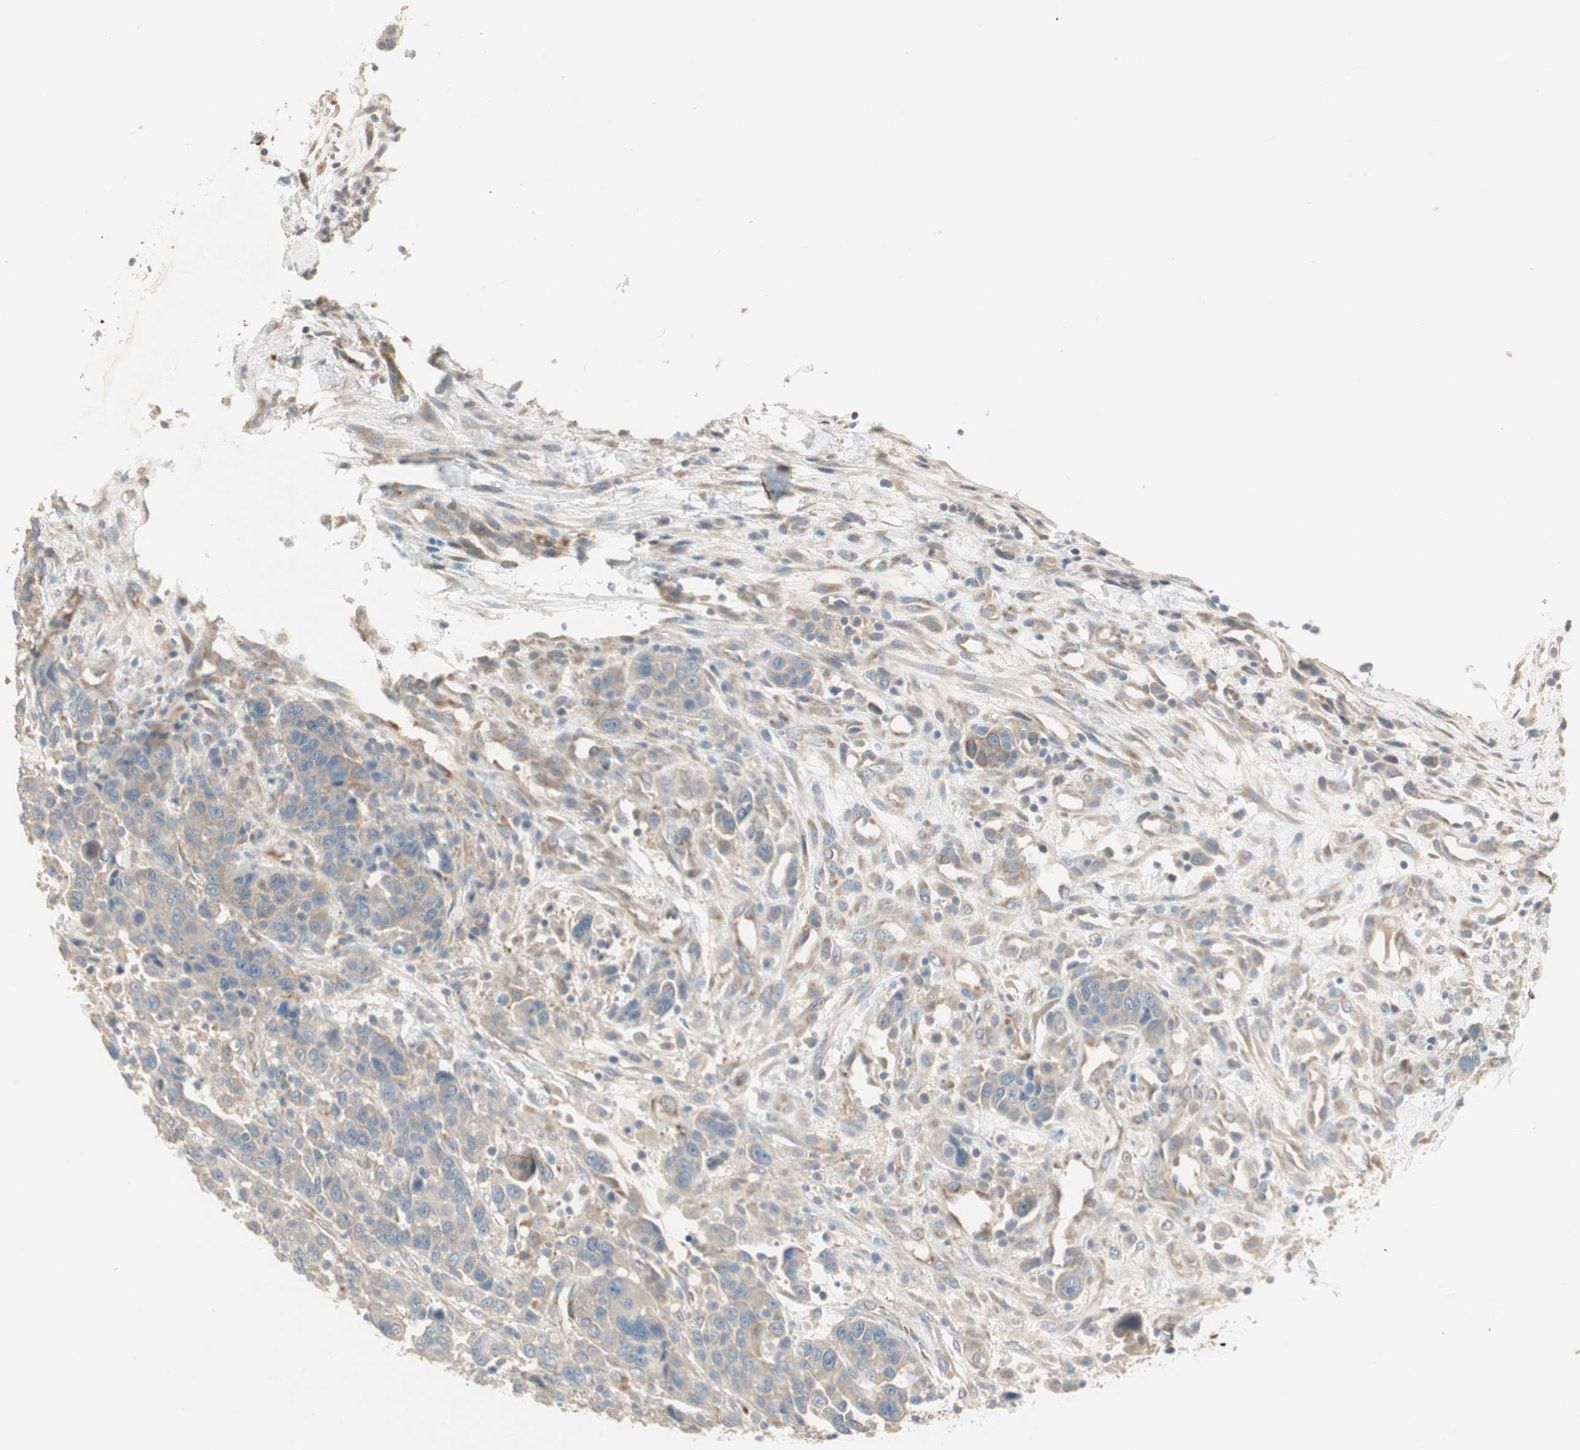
{"staining": {"intensity": "weak", "quantity": ">75%", "location": "cytoplasmic/membranous"}, "tissue": "breast cancer", "cell_type": "Tumor cells", "image_type": "cancer", "snomed": [{"axis": "morphology", "description": "Duct carcinoma"}, {"axis": "topography", "description": "Breast"}], "caption": "Brown immunohistochemical staining in breast cancer (intraductal carcinoma) demonstrates weak cytoplasmic/membranous positivity in about >75% of tumor cells.", "gene": "ZFP36", "patient": {"sex": "female", "age": 37}}